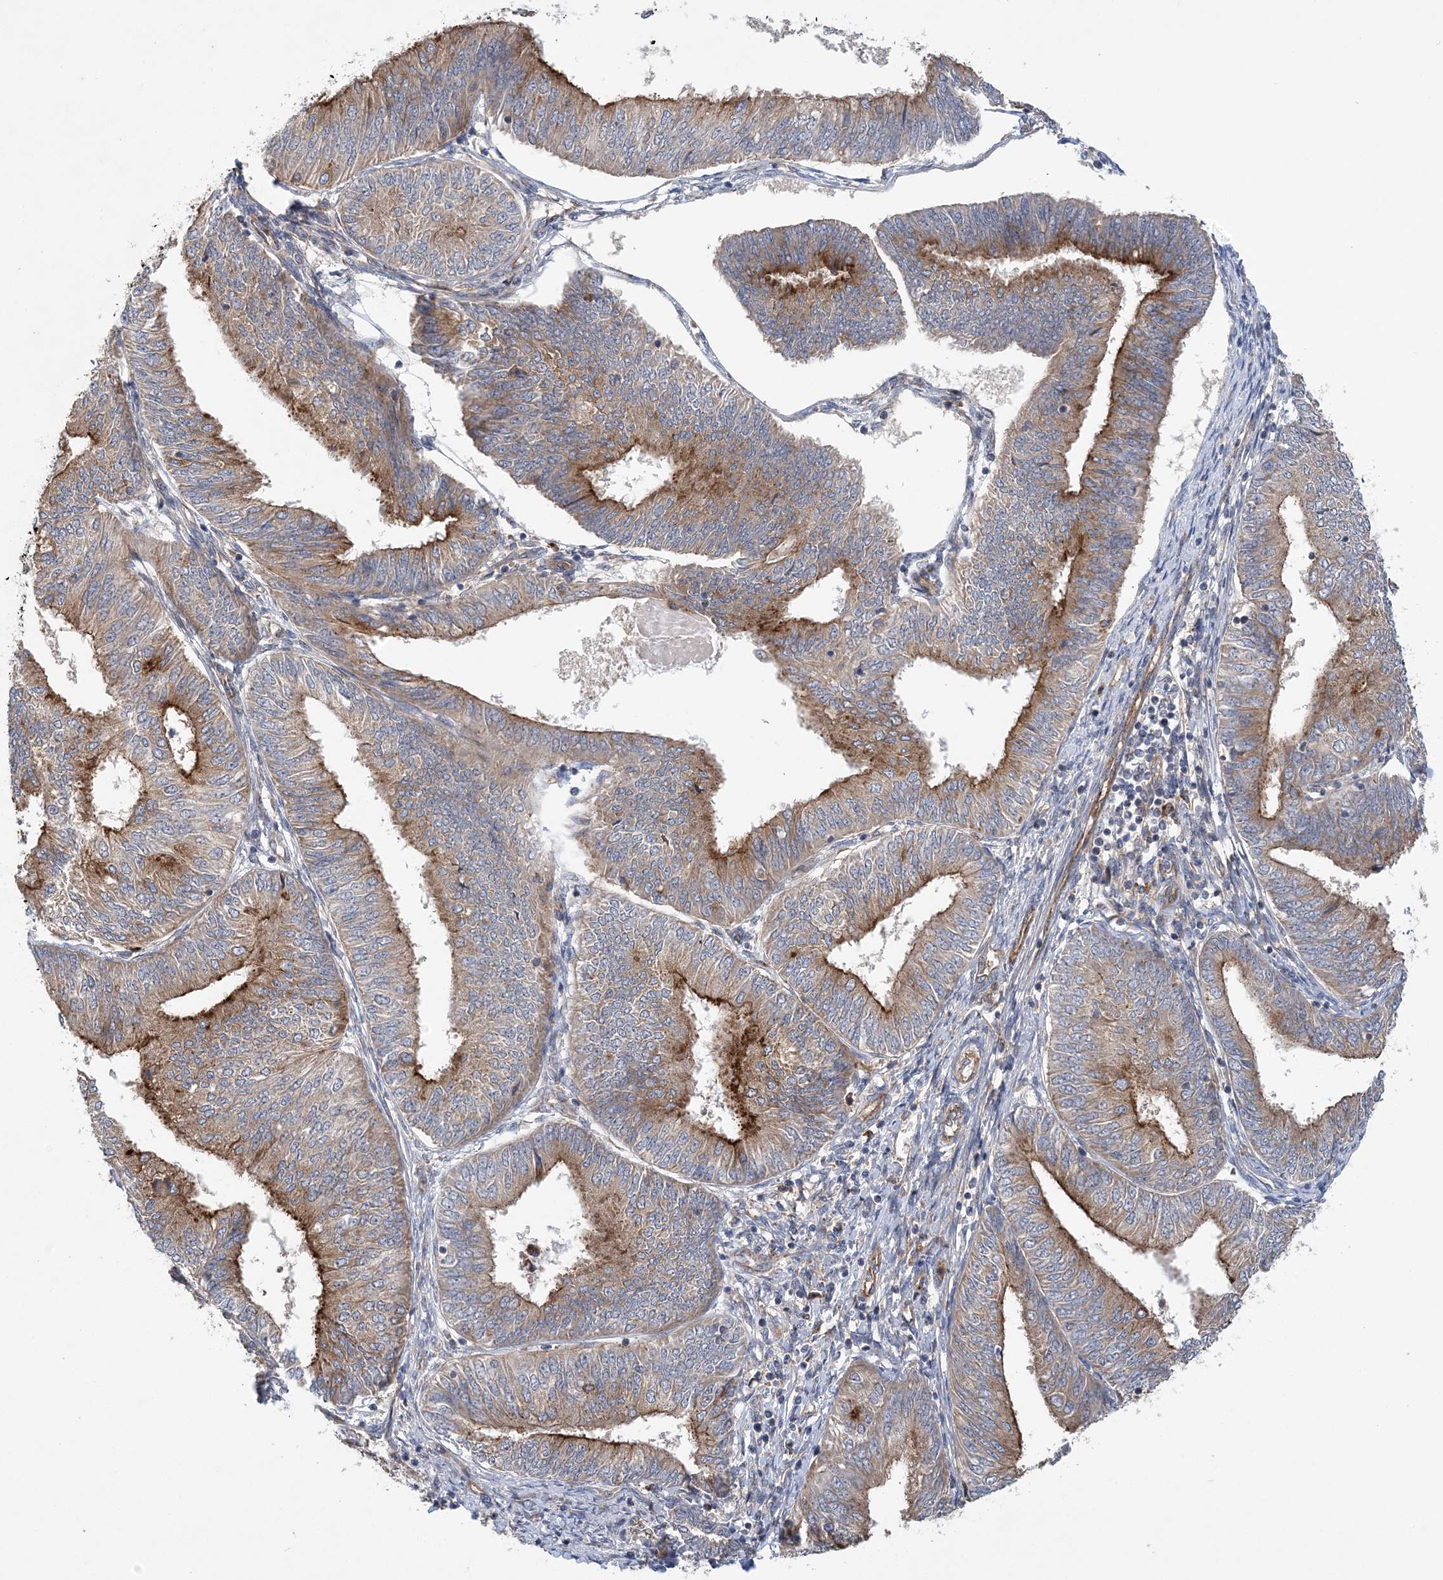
{"staining": {"intensity": "moderate", "quantity": ">75%", "location": "cytoplasmic/membranous"}, "tissue": "endometrial cancer", "cell_type": "Tumor cells", "image_type": "cancer", "snomed": [{"axis": "morphology", "description": "Adenocarcinoma, NOS"}, {"axis": "topography", "description": "Endometrium"}], "caption": "Endometrial adenocarcinoma stained with a protein marker exhibits moderate staining in tumor cells.", "gene": "PTTG1IP", "patient": {"sex": "female", "age": 58}}